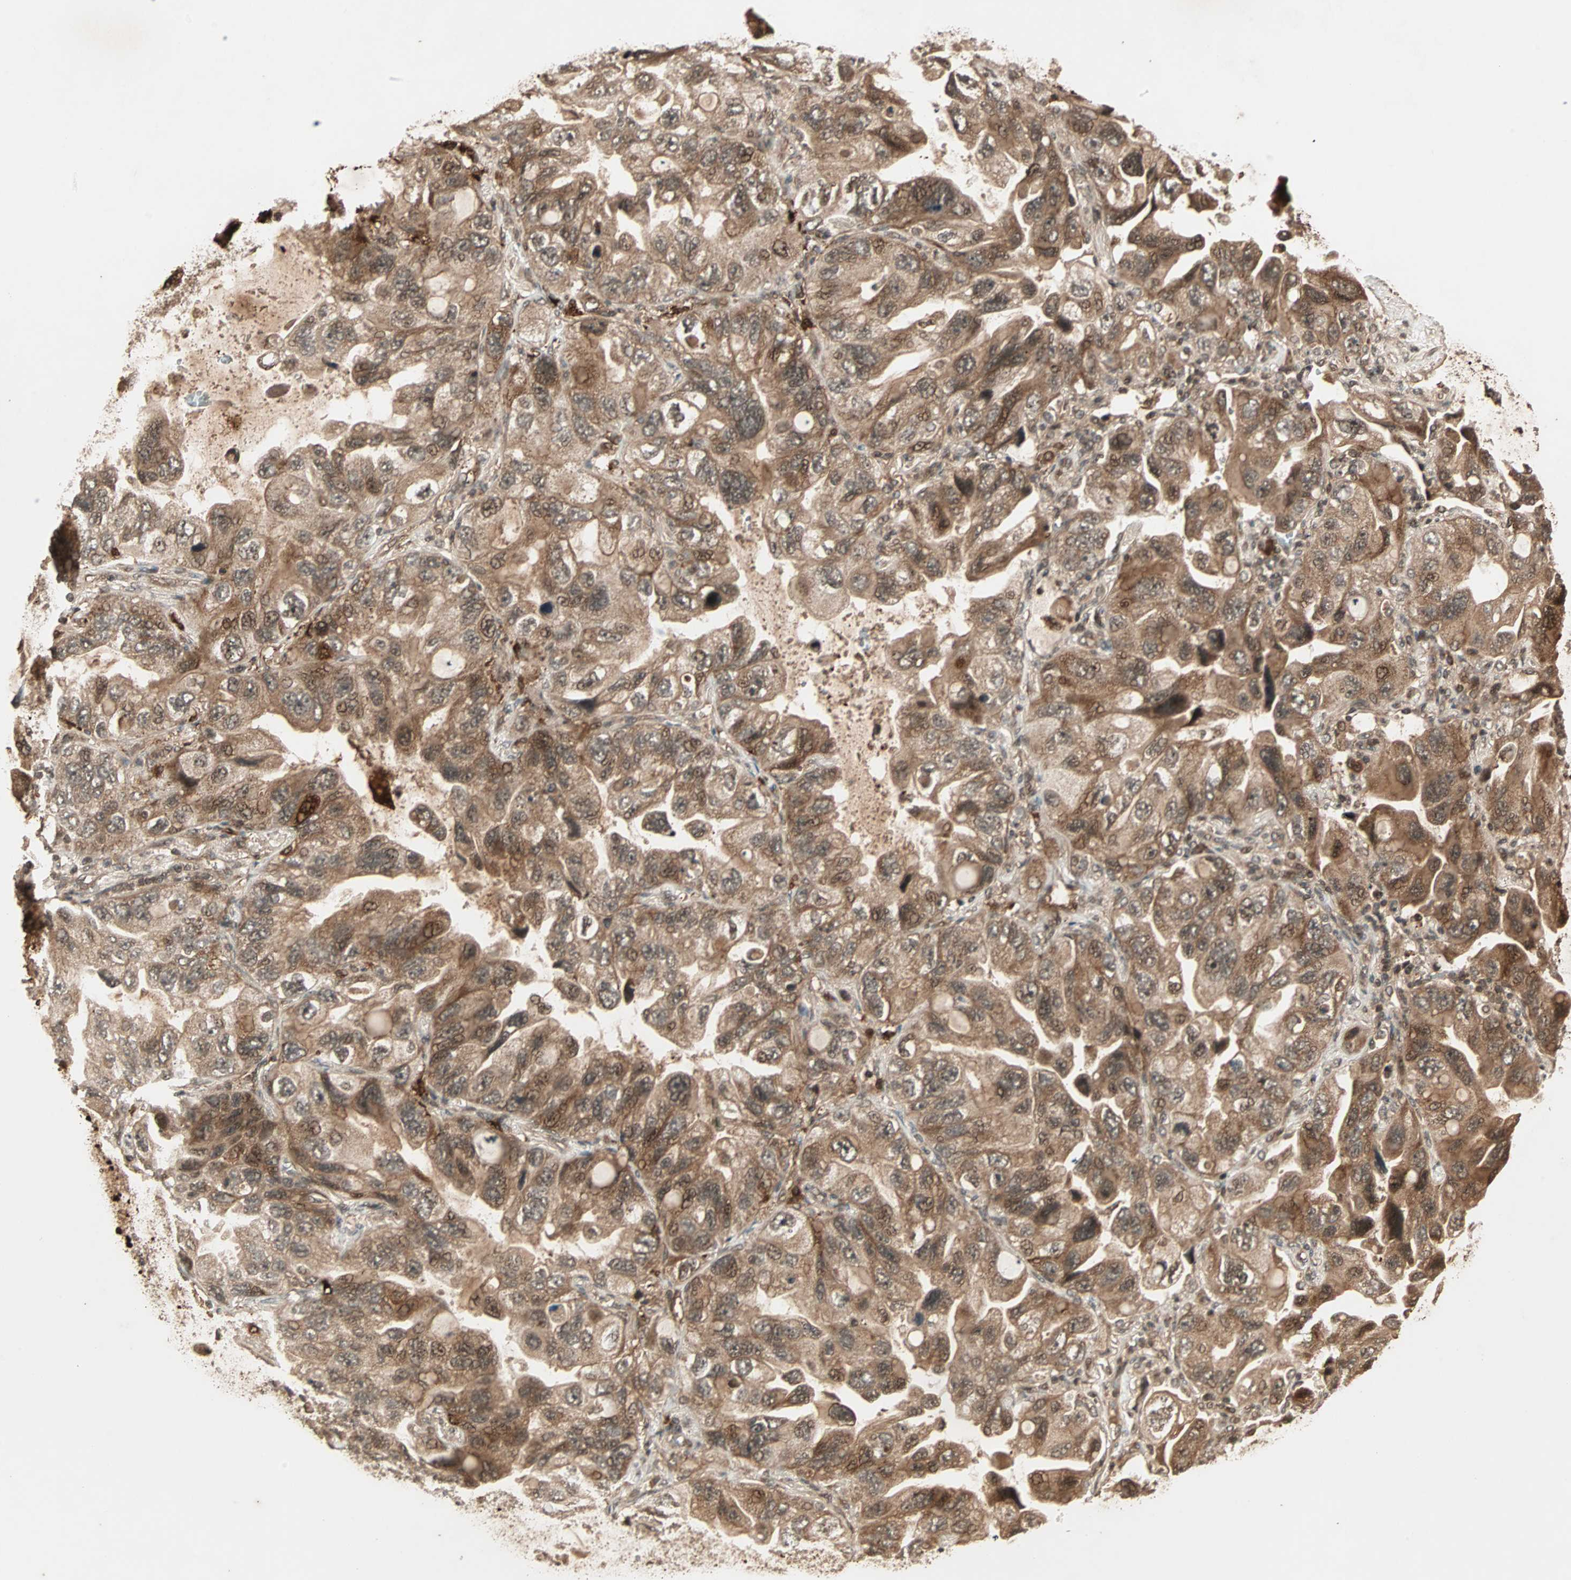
{"staining": {"intensity": "moderate", "quantity": ">75%", "location": "cytoplasmic/membranous,nuclear"}, "tissue": "lung cancer", "cell_type": "Tumor cells", "image_type": "cancer", "snomed": [{"axis": "morphology", "description": "Squamous cell carcinoma, NOS"}, {"axis": "topography", "description": "Lung"}], "caption": "This image exhibits immunohistochemistry staining of human lung squamous cell carcinoma, with medium moderate cytoplasmic/membranous and nuclear positivity in approximately >75% of tumor cells.", "gene": "RFFL", "patient": {"sex": "female", "age": 73}}